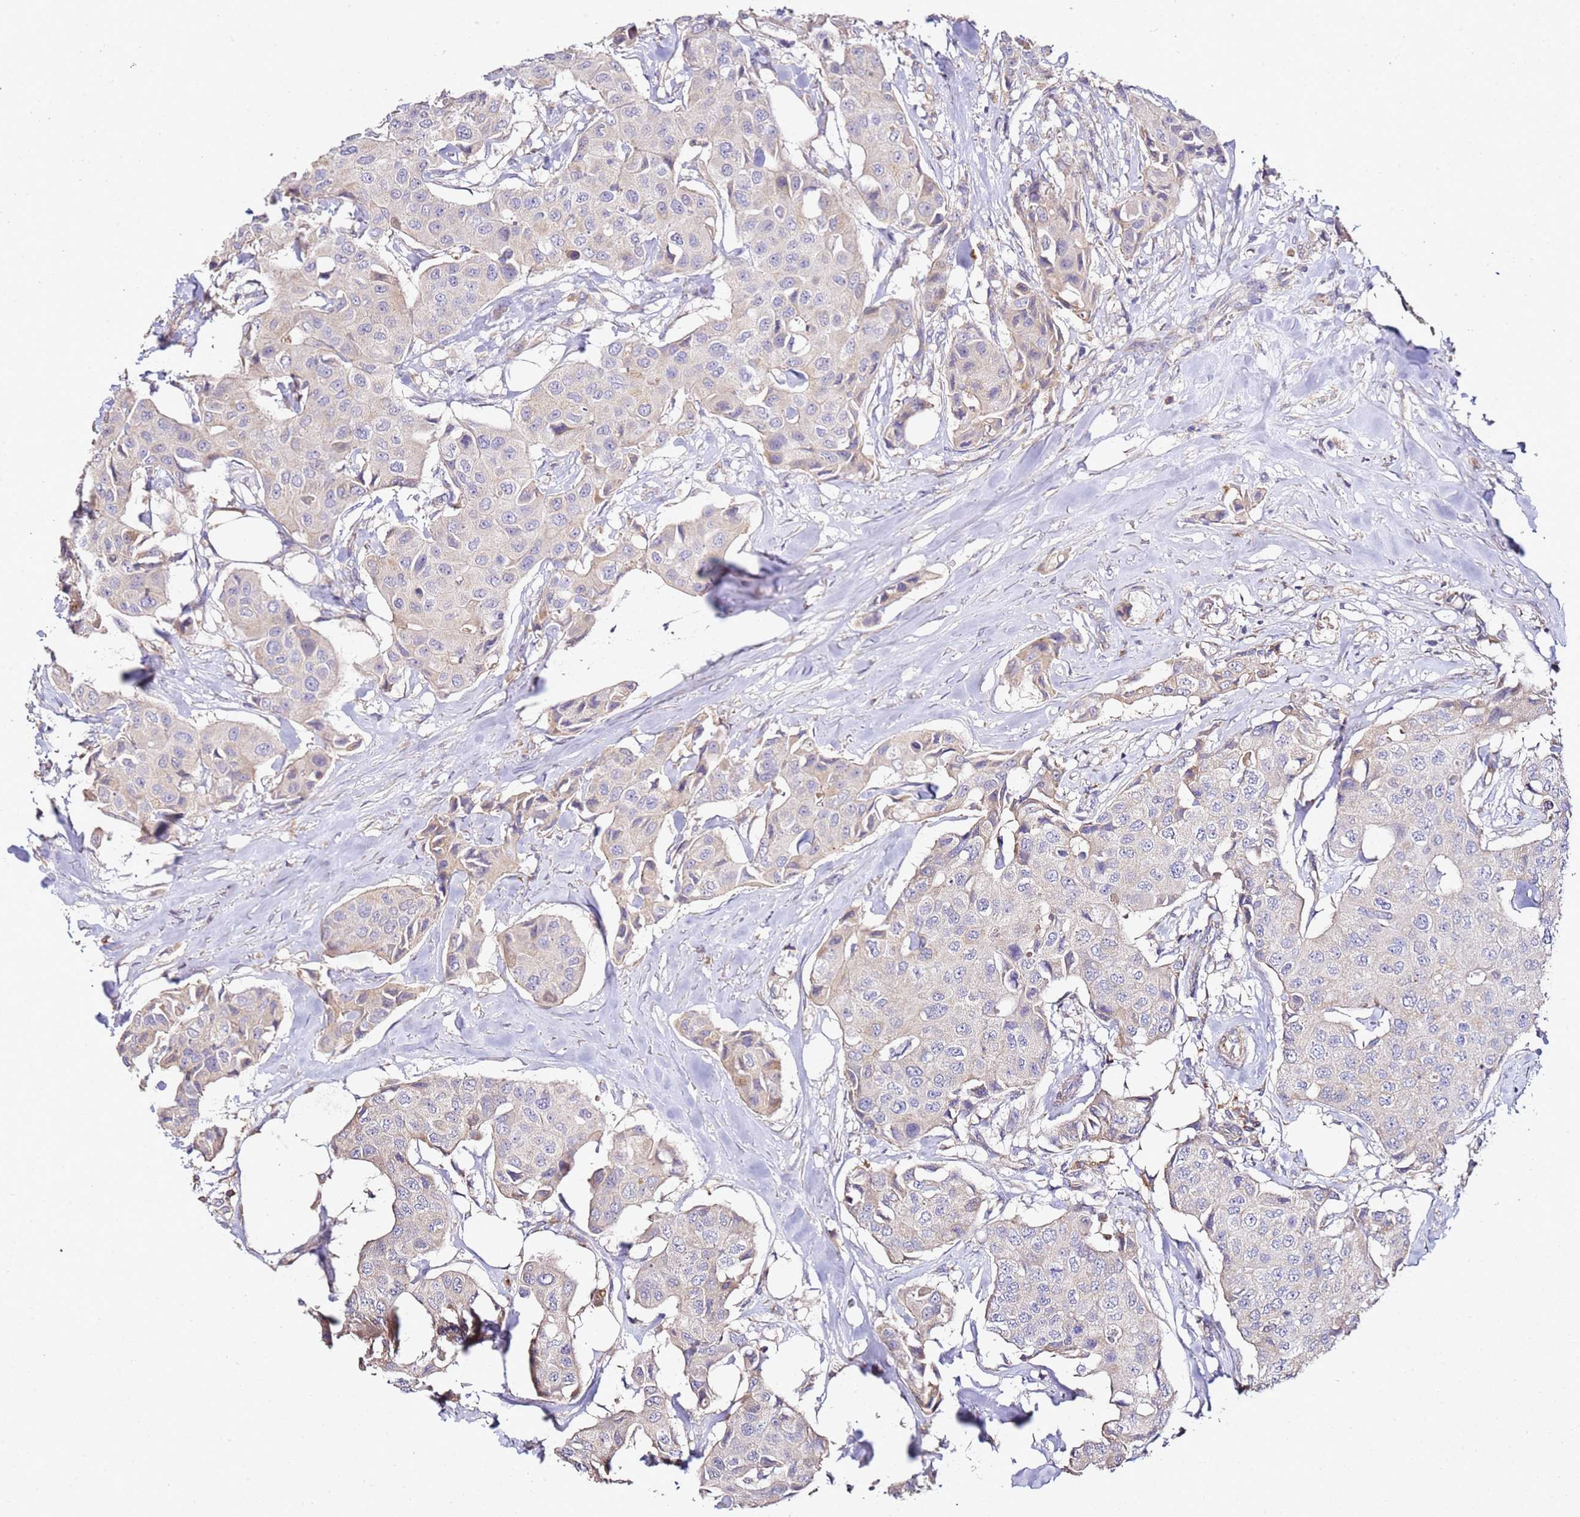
{"staining": {"intensity": "negative", "quantity": "none", "location": "none"}, "tissue": "breast cancer", "cell_type": "Tumor cells", "image_type": "cancer", "snomed": [{"axis": "morphology", "description": "Duct carcinoma"}, {"axis": "topography", "description": "Breast"}], "caption": "This image is of intraductal carcinoma (breast) stained with immunohistochemistry to label a protein in brown with the nuclei are counter-stained blue. There is no expression in tumor cells. The staining is performed using DAB brown chromogen with nuclei counter-stained in using hematoxylin.", "gene": "OR2B11", "patient": {"sex": "female", "age": 80}}